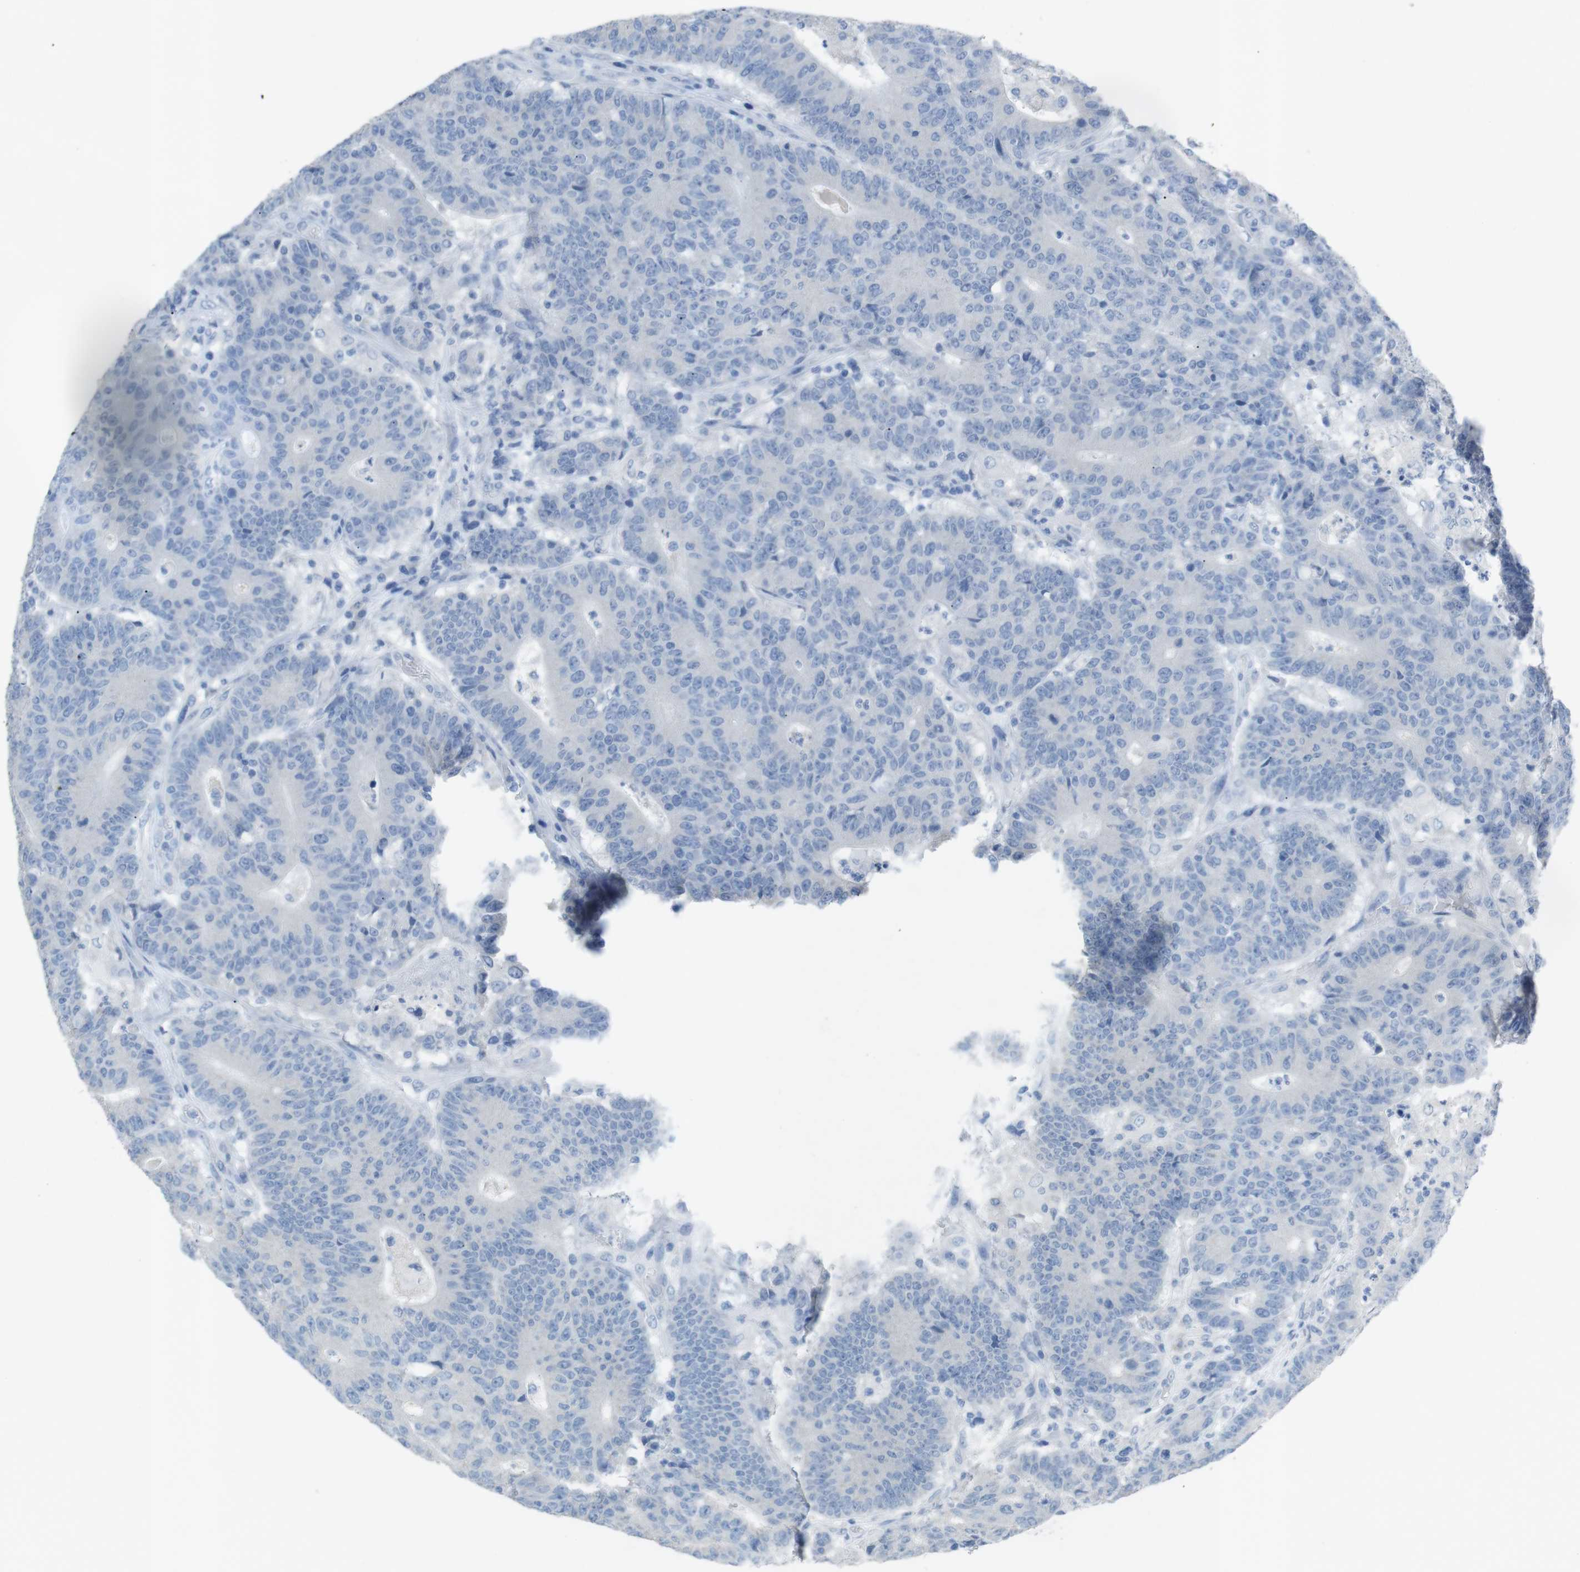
{"staining": {"intensity": "negative", "quantity": "none", "location": "none"}, "tissue": "colorectal cancer", "cell_type": "Tumor cells", "image_type": "cancer", "snomed": [{"axis": "morphology", "description": "Normal tissue, NOS"}, {"axis": "morphology", "description": "Adenocarcinoma, NOS"}, {"axis": "topography", "description": "Colon"}], "caption": "Immunohistochemistry (IHC) micrograph of neoplastic tissue: human colorectal cancer (adenocarcinoma) stained with DAB (3,3'-diaminobenzidine) displays no significant protein positivity in tumor cells.", "gene": "SALL4", "patient": {"sex": "female", "age": 75}}